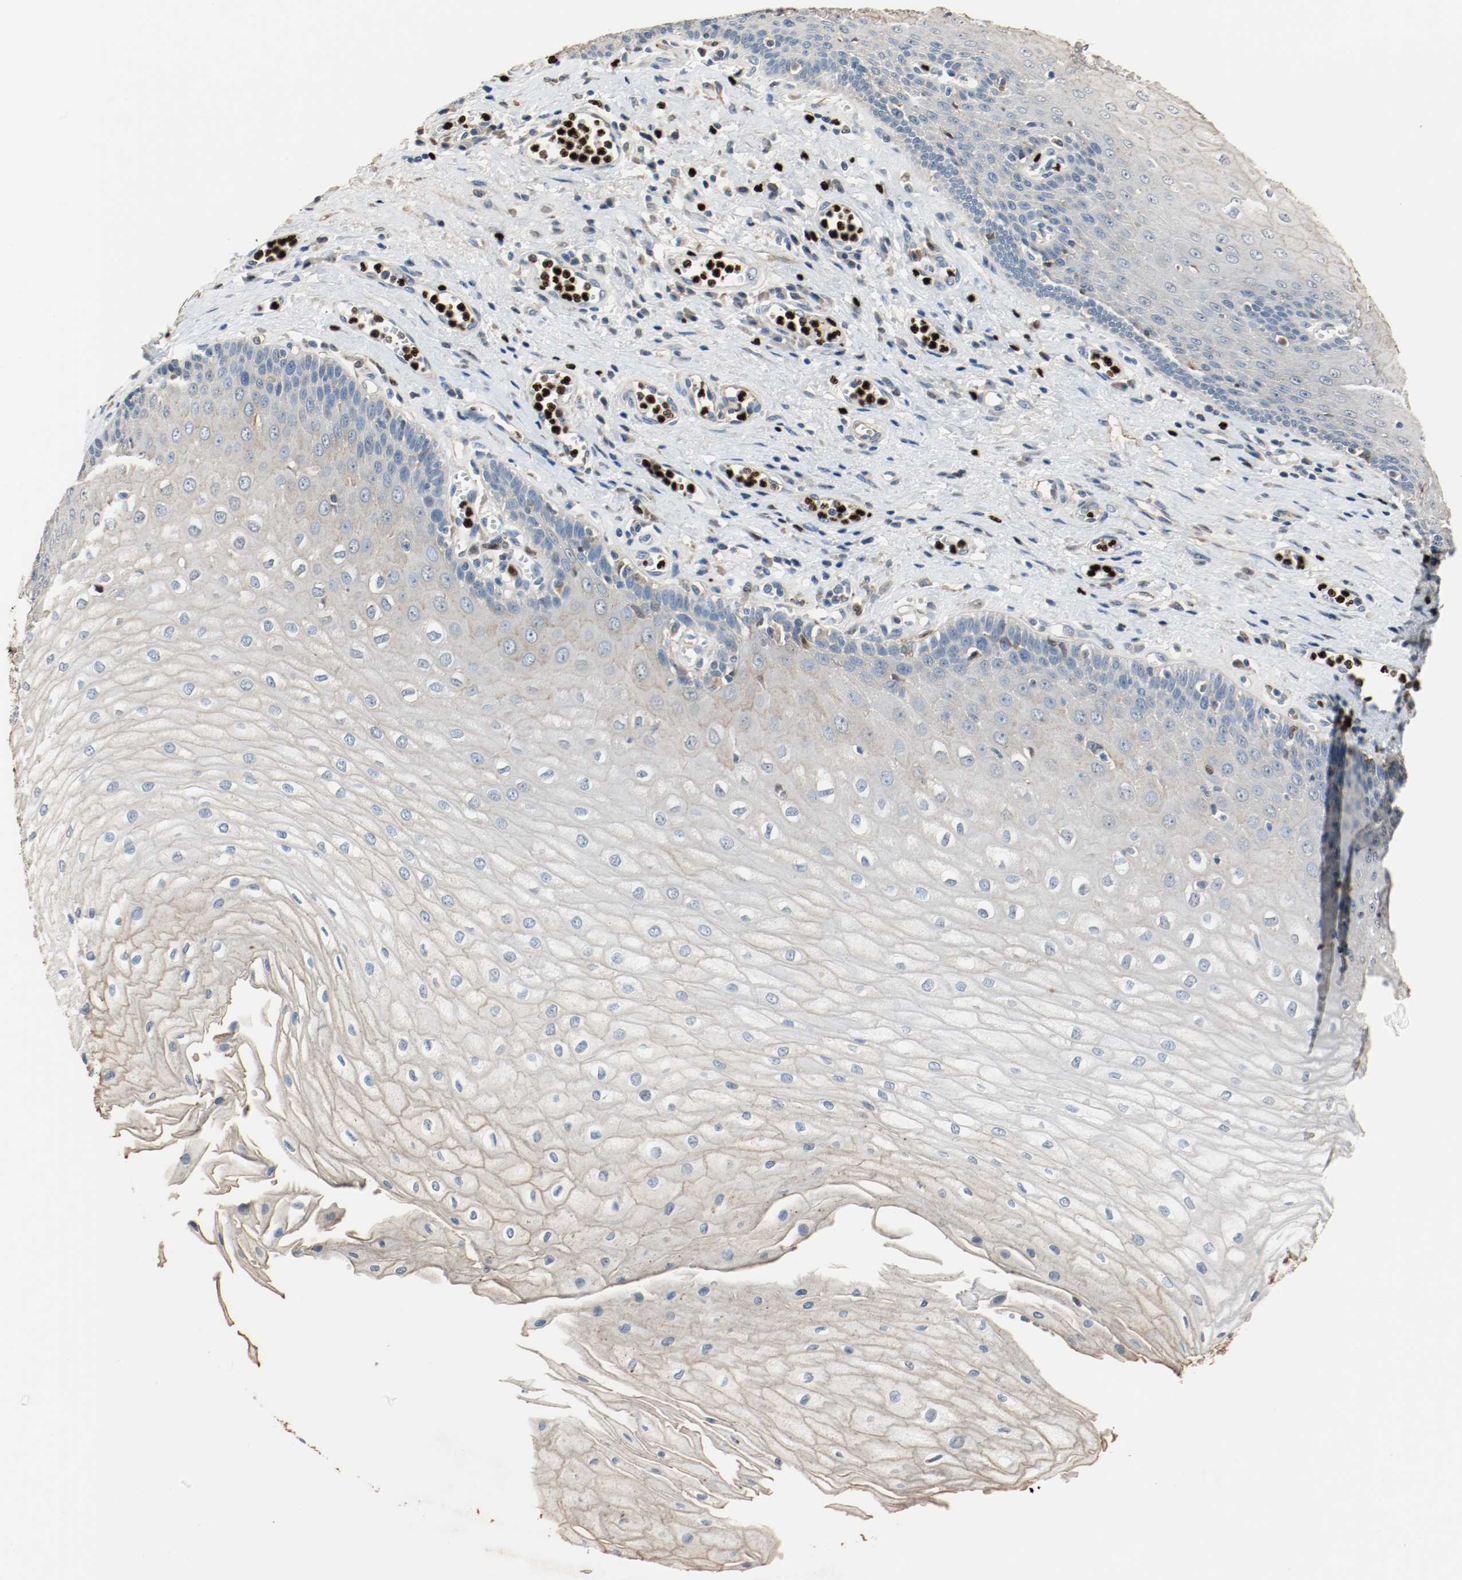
{"staining": {"intensity": "weak", "quantity": "<25%", "location": "cytoplasmic/membranous"}, "tissue": "esophagus", "cell_type": "Squamous epithelial cells", "image_type": "normal", "snomed": [{"axis": "morphology", "description": "Normal tissue, NOS"}, {"axis": "morphology", "description": "Squamous cell carcinoma, NOS"}, {"axis": "topography", "description": "Esophagus"}], "caption": "Micrograph shows no protein positivity in squamous epithelial cells of normal esophagus. (DAB (3,3'-diaminobenzidine) immunohistochemistry with hematoxylin counter stain).", "gene": "BLK", "patient": {"sex": "male", "age": 65}}